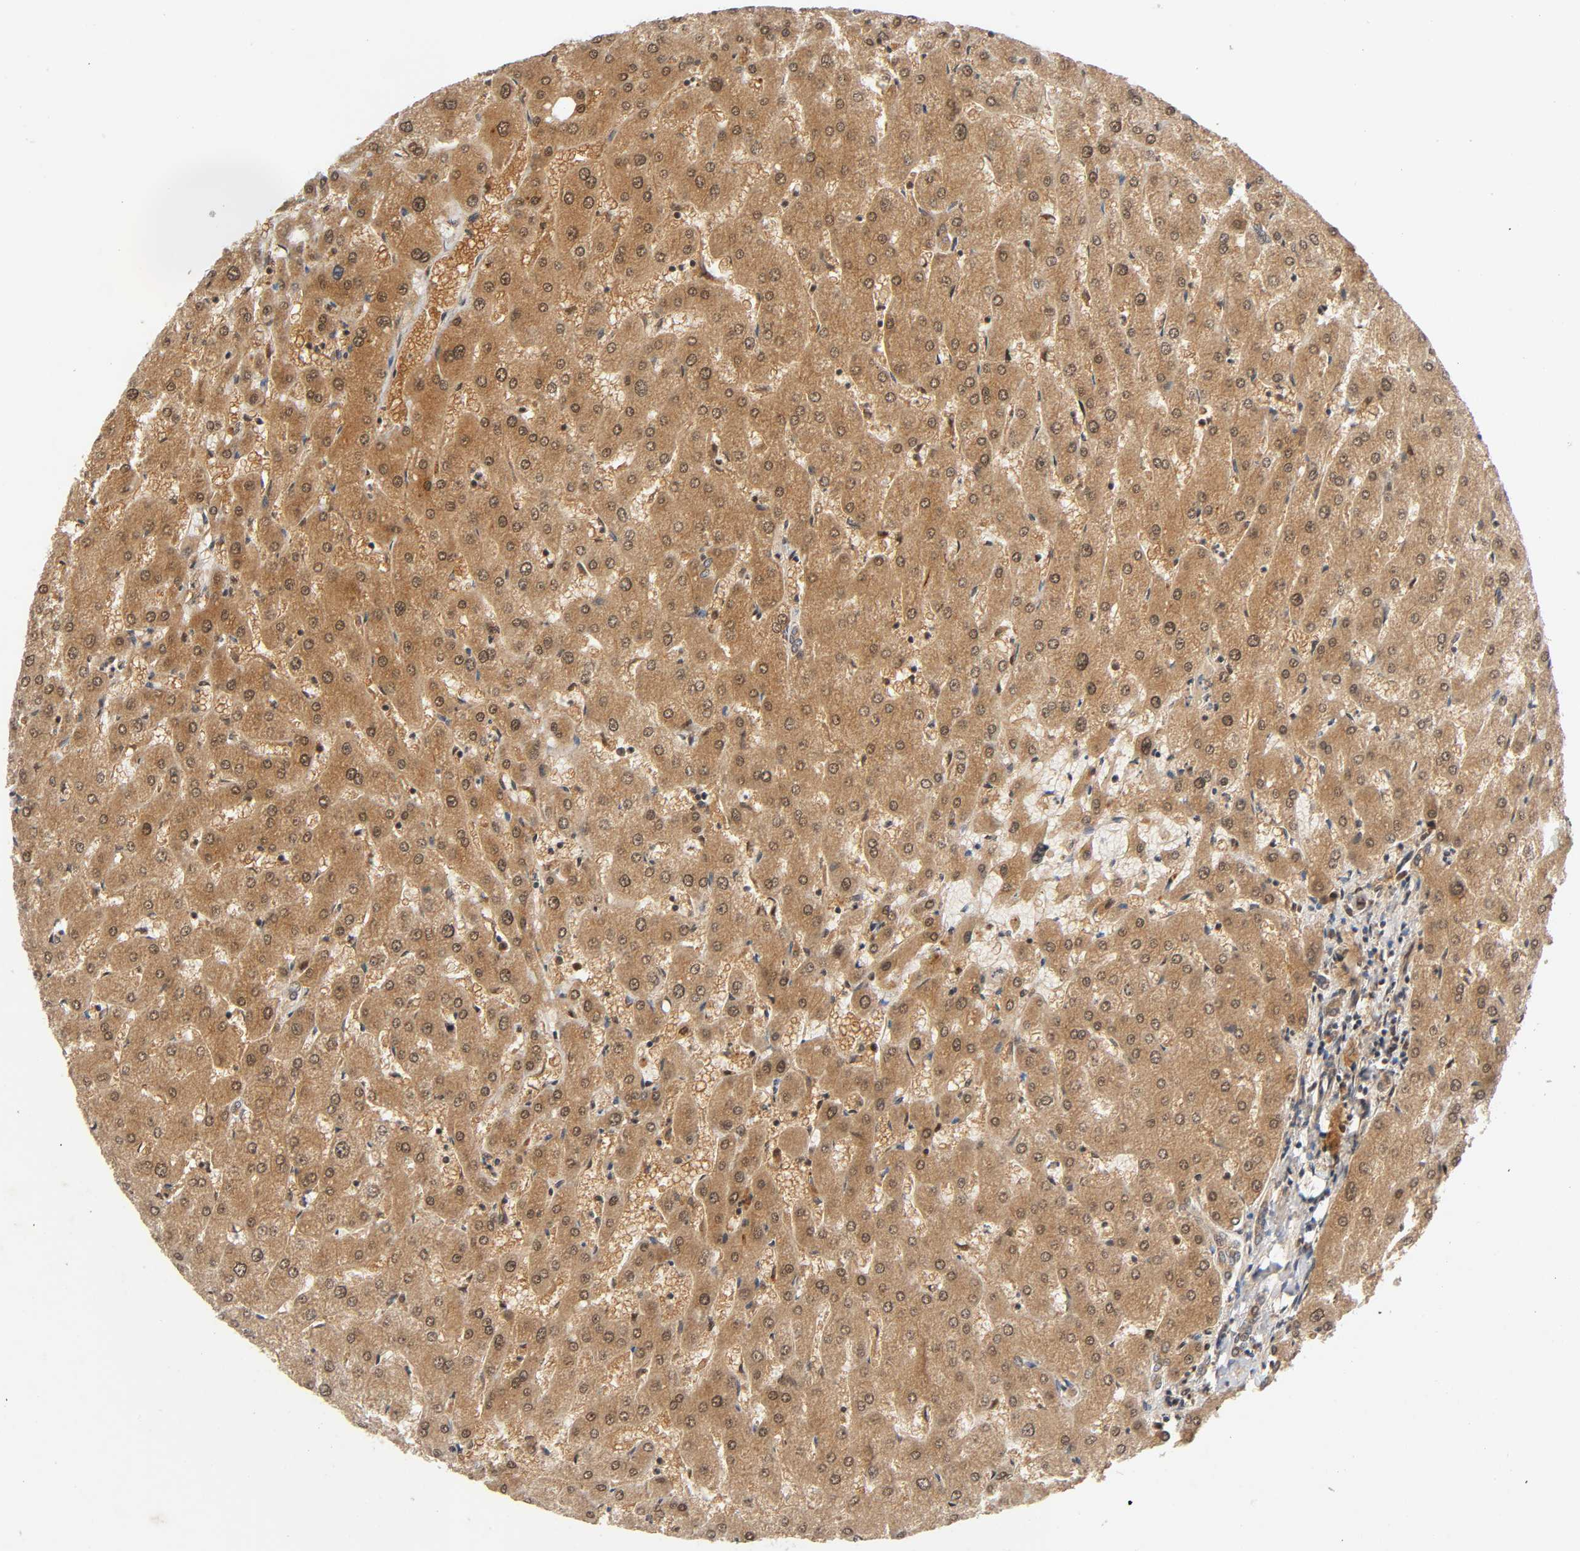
{"staining": {"intensity": "weak", "quantity": ">75%", "location": "cytoplasmic/membranous"}, "tissue": "liver", "cell_type": "Cholangiocytes", "image_type": "normal", "snomed": [{"axis": "morphology", "description": "Normal tissue, NOS"}, {"axis": "topography", "description": "Liver"}], "caption": "Cholangiocytes exhibit weak cytoplasmic/membranous staining in about >75% of cells in benign liver.", "gene": "IQCJ", "patient": {"sex": "male", "age": 67}}